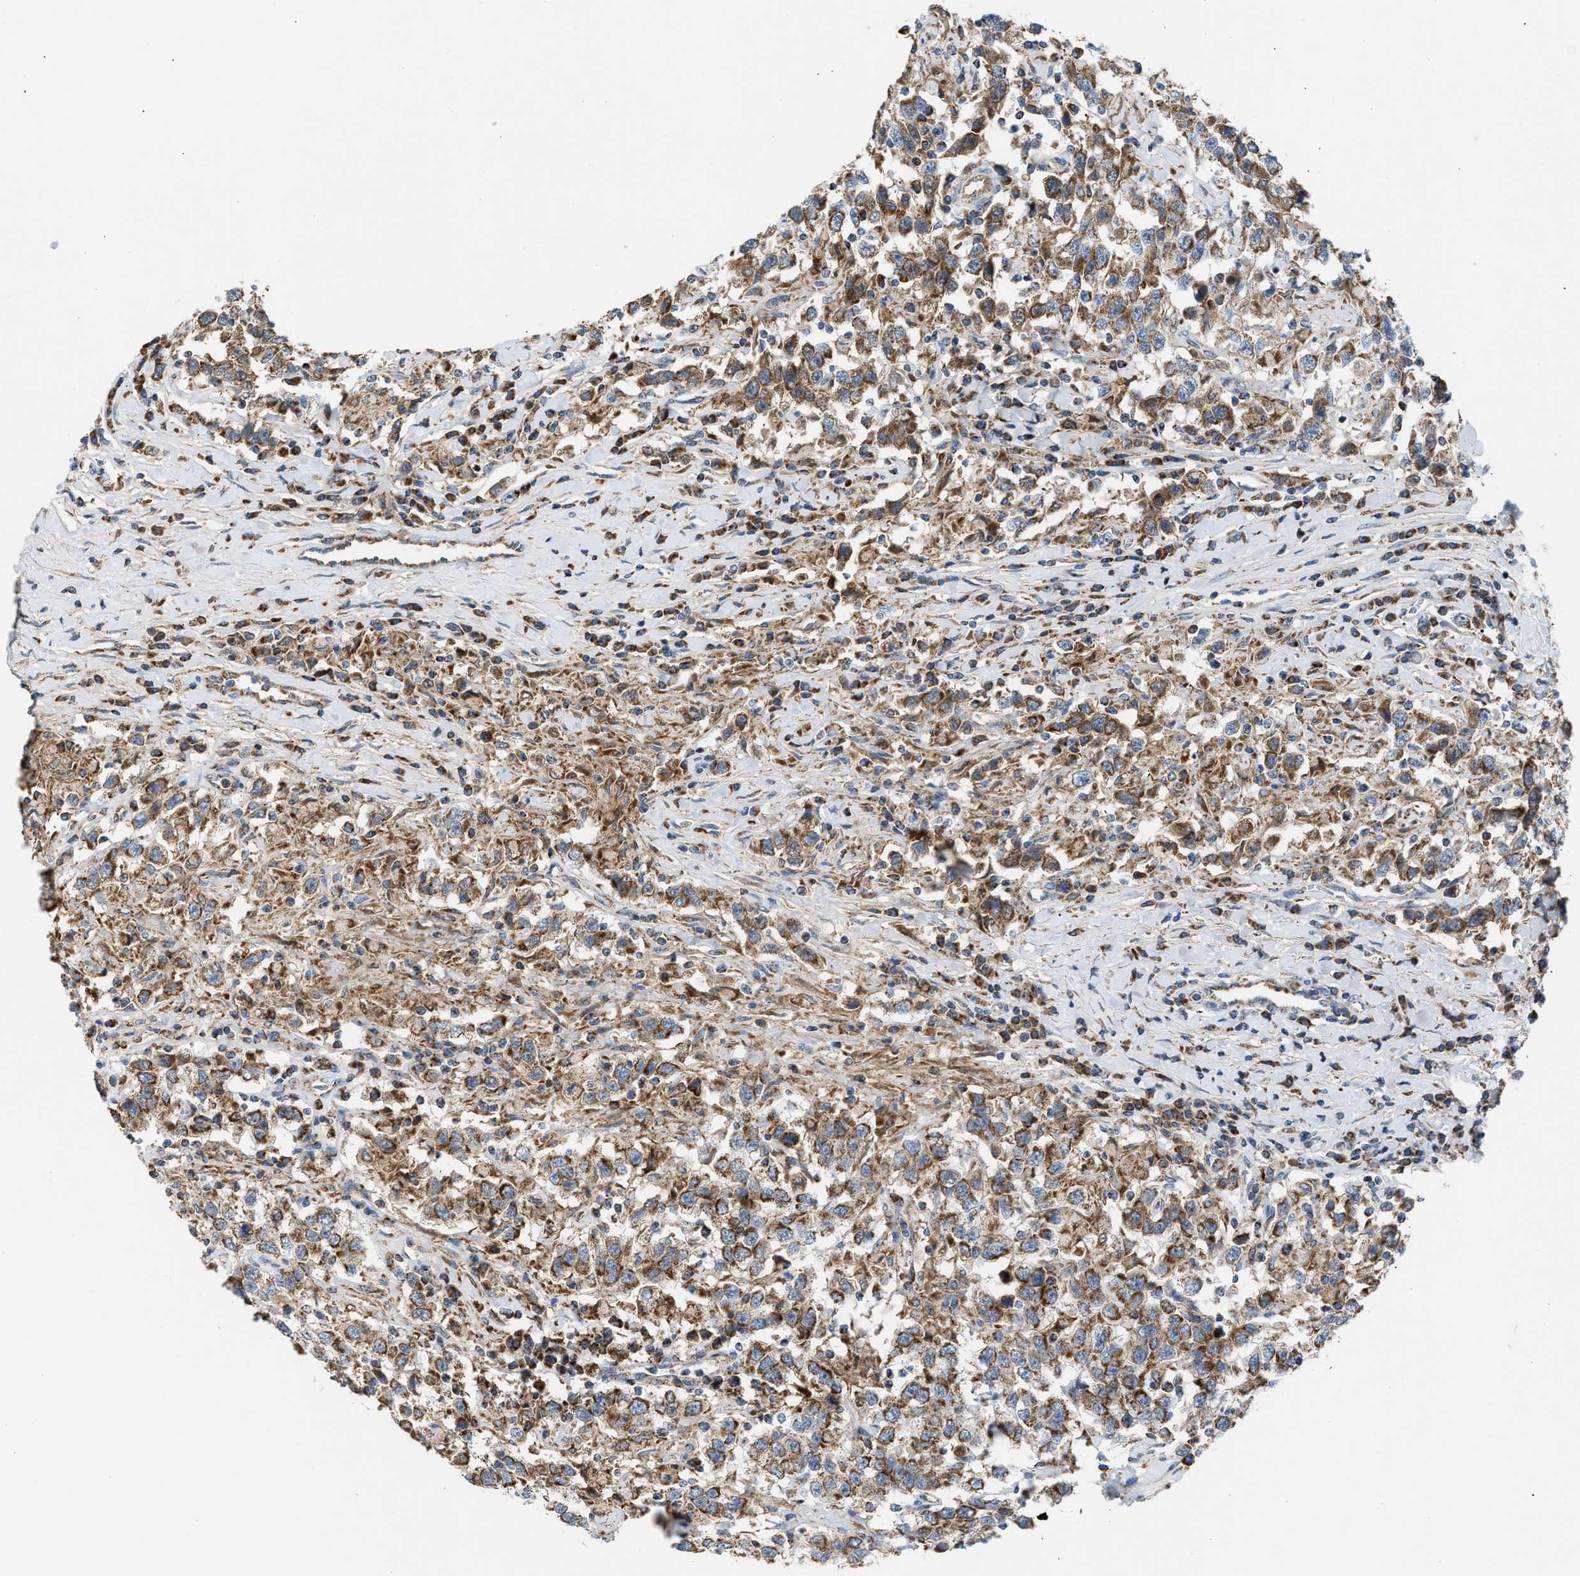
{"staining": {"intensity": "moderate", "quantity": ">75%", "location": "cytoplasmic/membranous"}, "tissue": "testis cancer", "cell_type": "Tumor cells", "image_type": "cancer", "snomed": [{"axis": "morphology", "description": "Seminoma, NOS"}, {"axis": "topography", "description": "Testis"}], "caption": "Immunohistochemistry (IHC) of testis seminoma reveals medium levels of moderate cytoplasmic/membranous positivity in about >75% of tumor cells.", "gene": "PMPCA", "patient": {"sex": "male", "age": 41}}